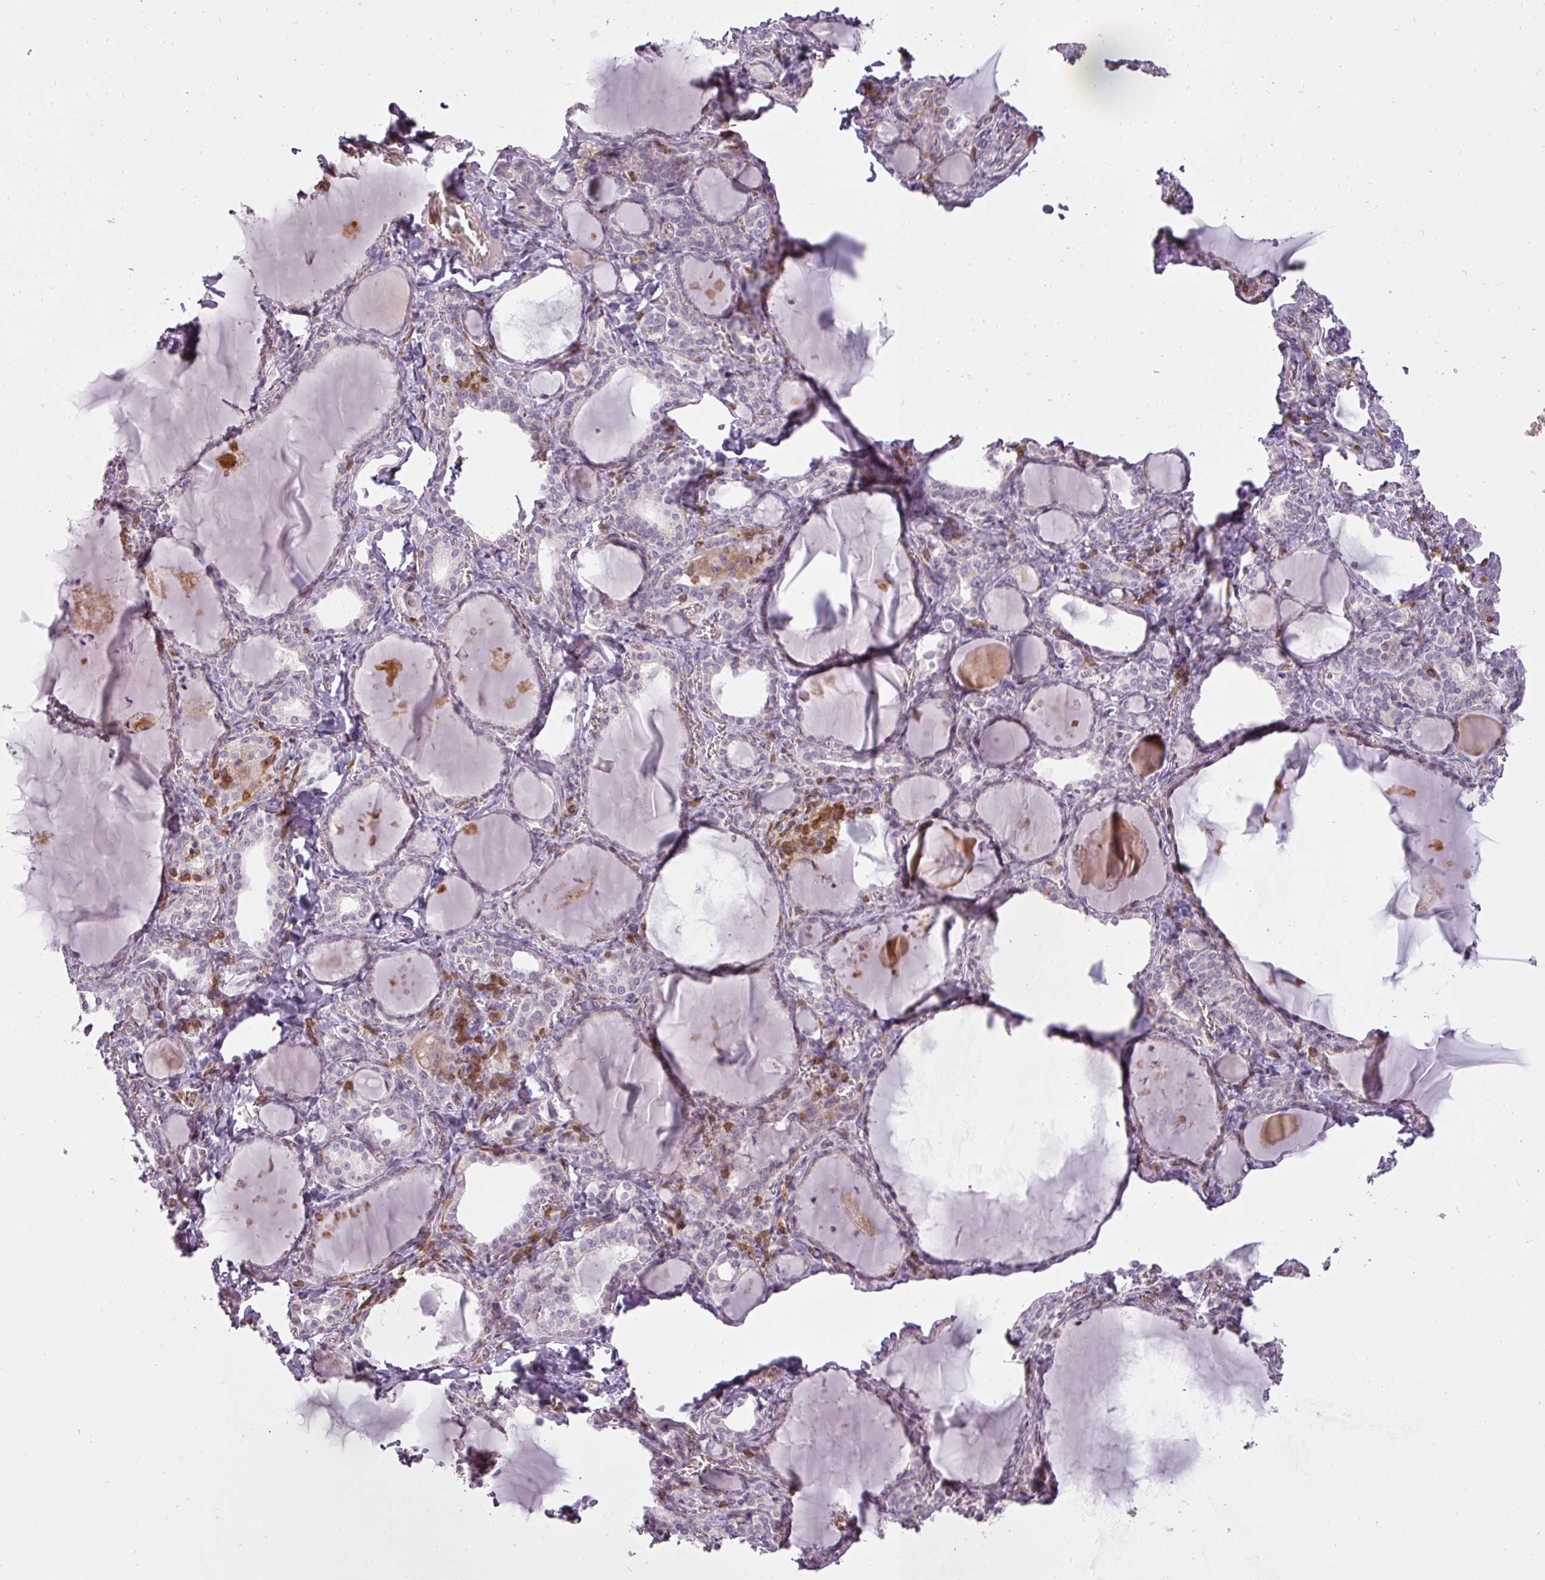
{"staining": {"intensity": "weak", "quantity": "25%-75%", "location": "cytoplasmic/membranous"}, "tissue": "thyroid gland", "cell_type": "Glandular cells", "image_type": "normal", "snomed": [{"axis": "morphology", "description": "Normal tissue, NOS"}, {"axis": "topography", "description": "Thyroid gland"}], "caption": "A brown stain labels weak cytoplasmic/membranous expression of a protein in glandular cells of benign human thyroid gland.", "gene": "STK4", "patient": {"sex": "female", "age": 42}}